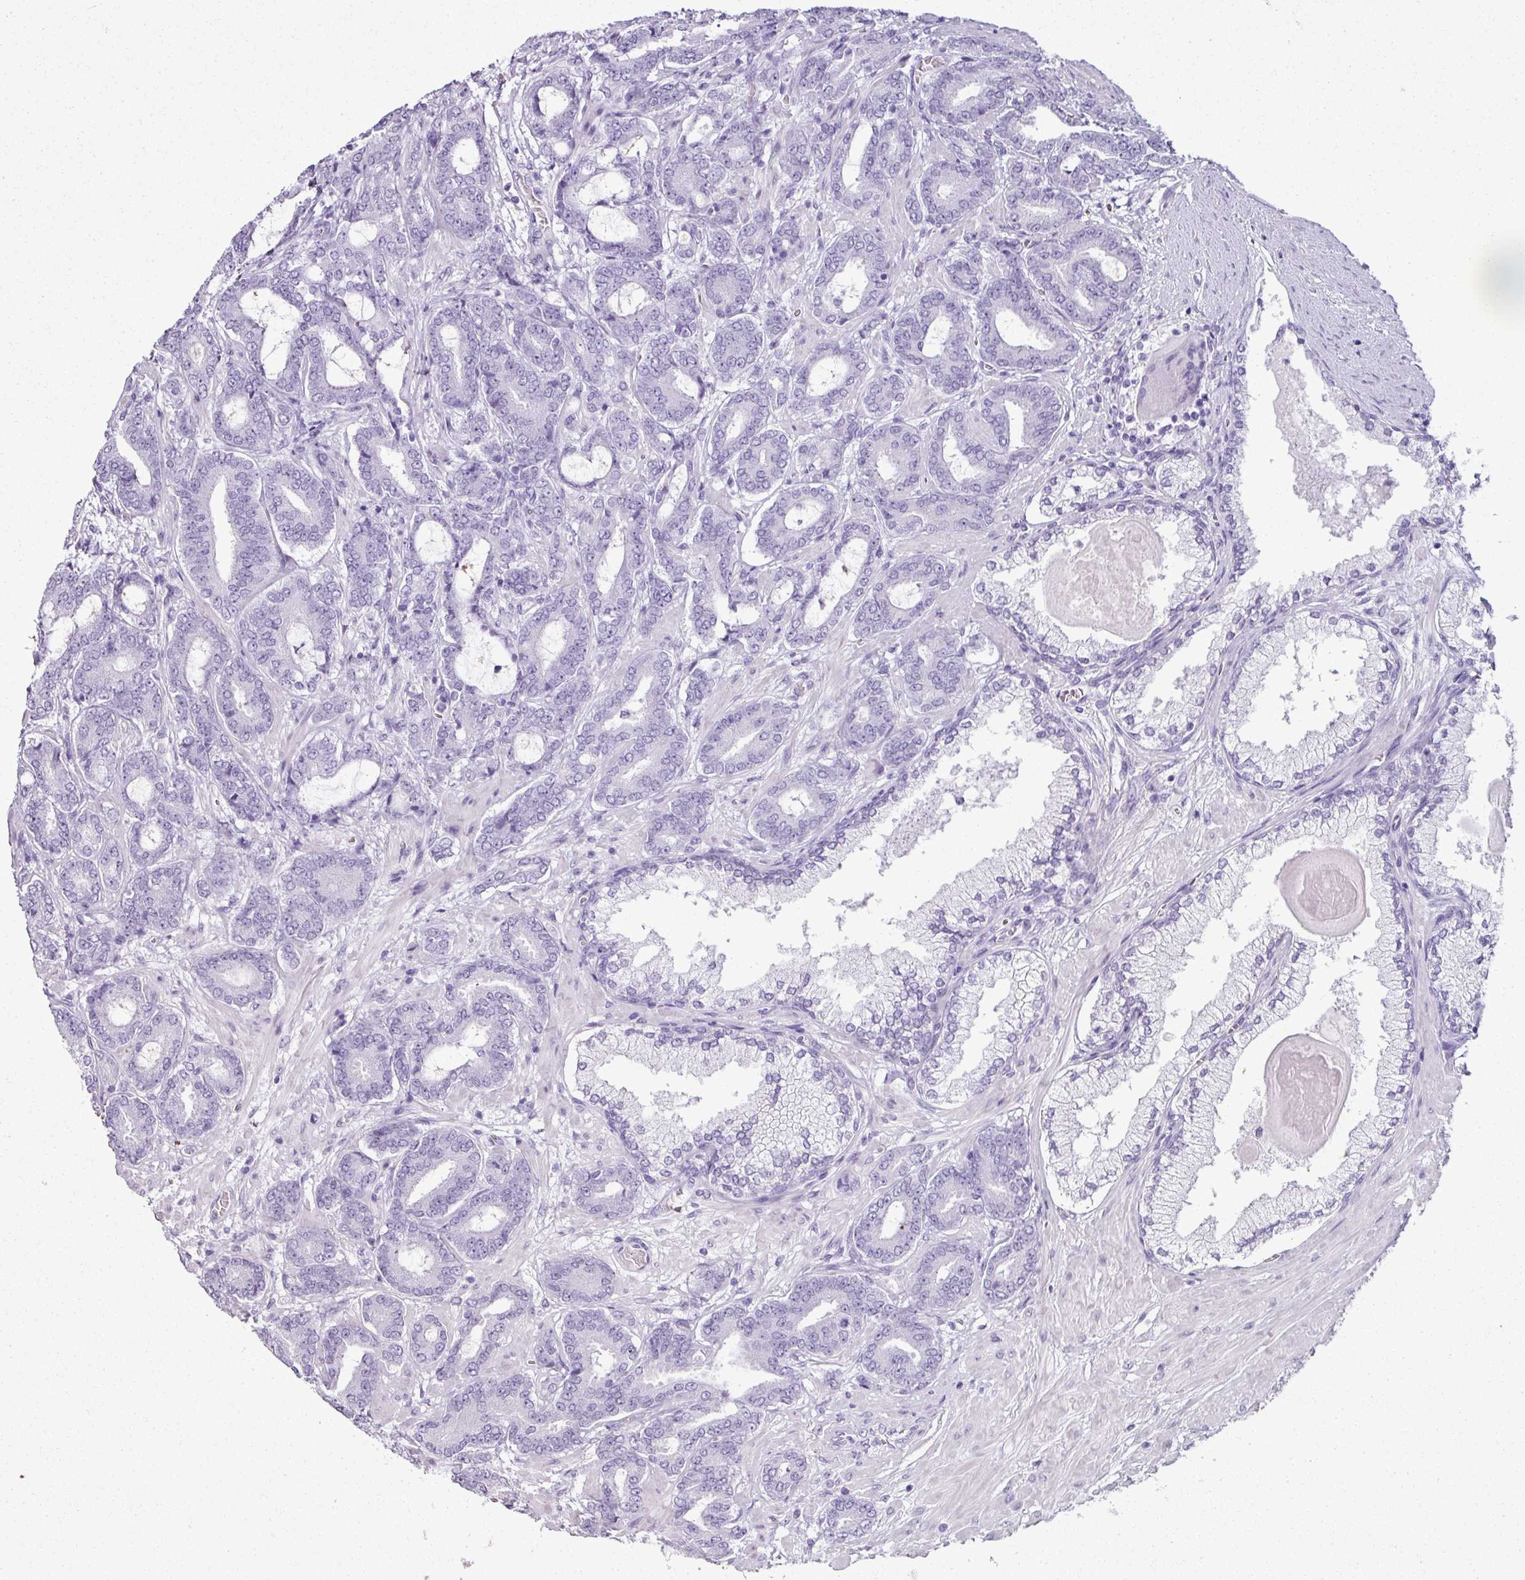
{"staining": {"intensity": "negative", "quantity": "none", "location": "none"}, "tissue": "prostate cancer", "cell_type": "Tumor cells", "image_type": "cancer", "snomed": [{"axis": "morphology", "description": "Adenocarcinoma, Low grade"}, {"axis": "topography", "description": "Prostate and seminal vesicle, NOS"}], "caption": "Immunohistochemistry (IHC) image of neoplastic tissue: human prostate cancer stained with DAB (3,3'-diaminobenzidine) demonstrates no significant protein positivity in tumor cells.", "gene": "SCT", "patient": {"sex": "male", "age": 61}}